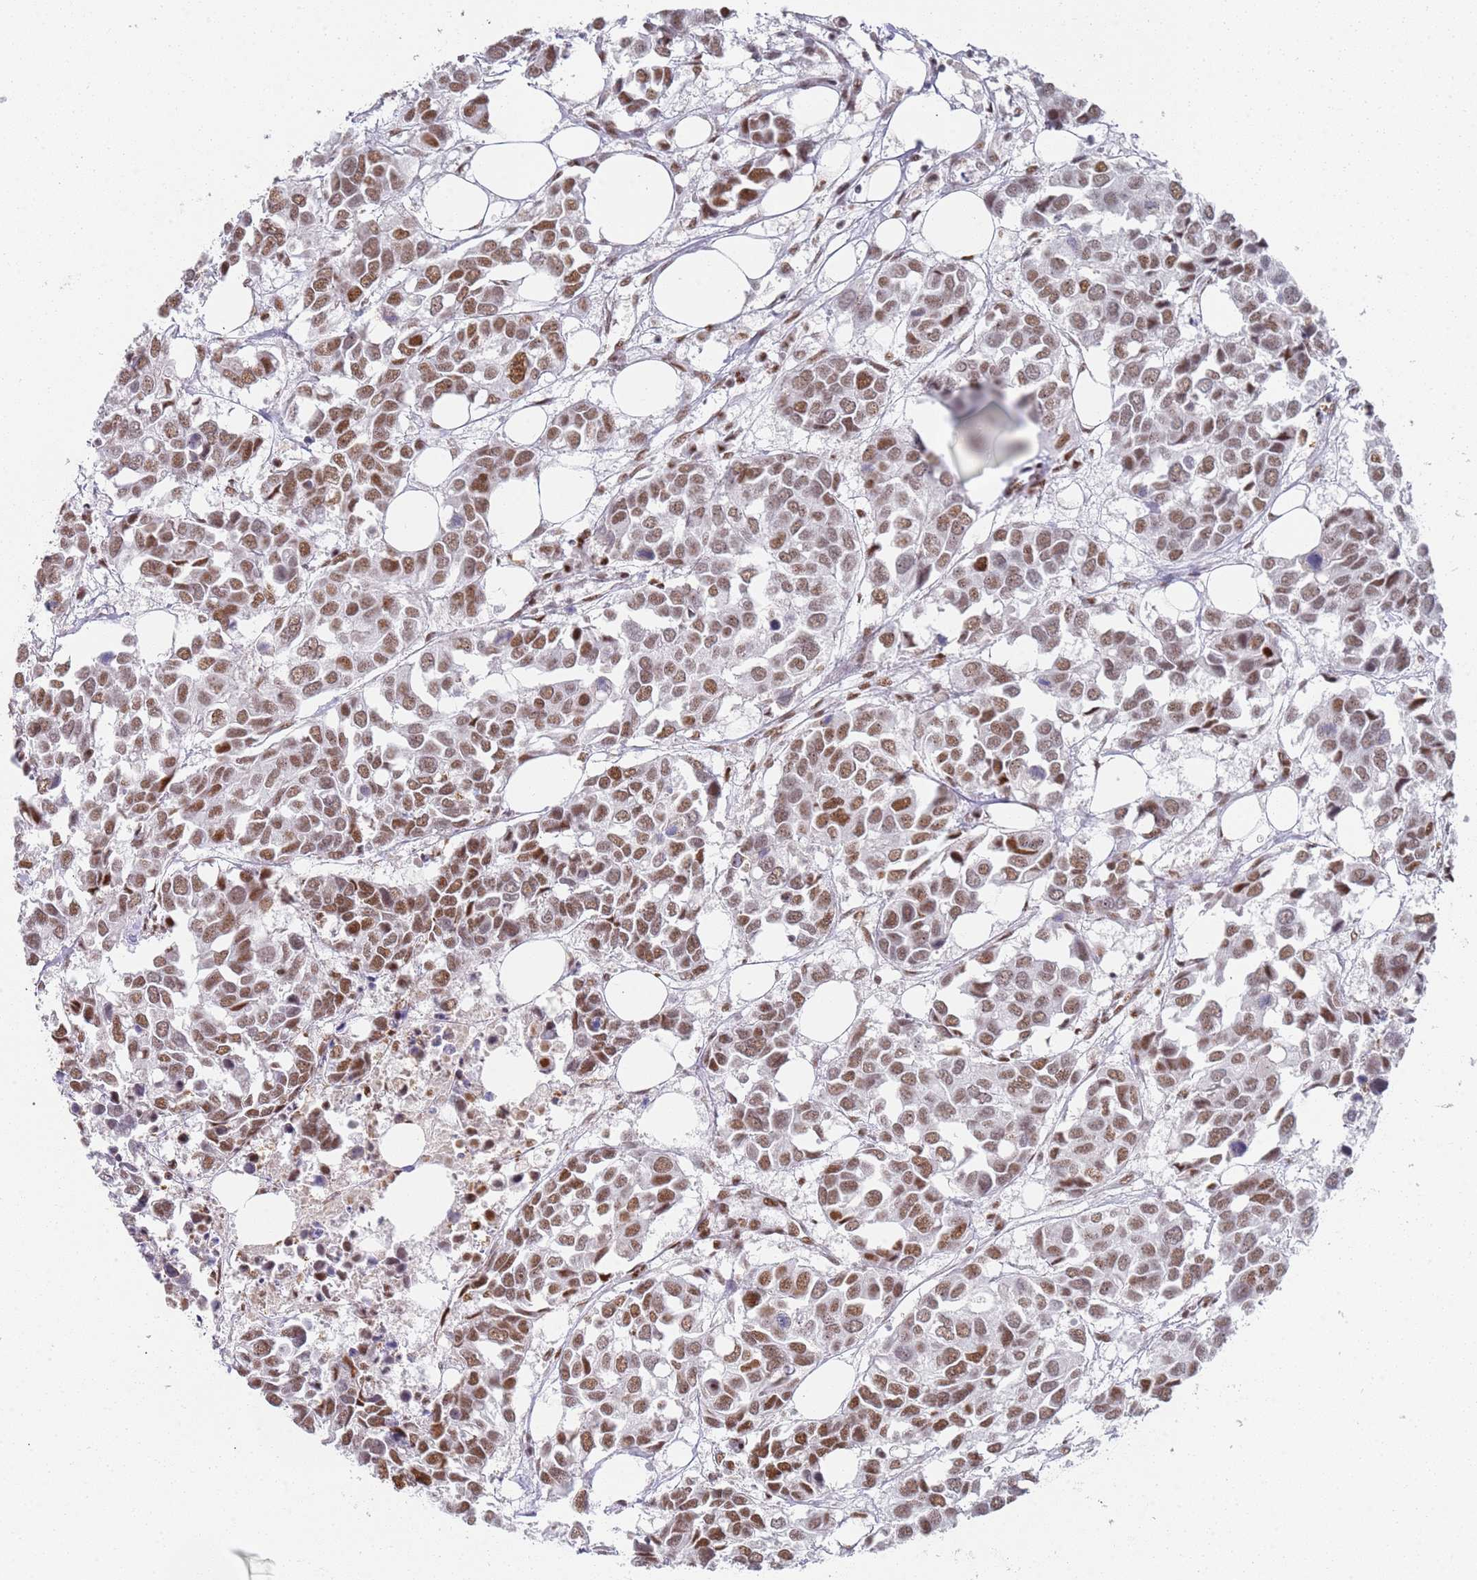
{"staining": {"intensity": "moderate", "quantity": ">75%", "location": "nuclear"}, "tissue": "breast cancer", "cell_type": "Tumor cells", "image_type": "cancer", "snomed": [{"axis": "morphology", "description": "Duct carcinoma"}, {"axis": "topography", "description": "Breast"}], "caption": "Protein analysis of breast cancer tissue reveals moderate nuclear staining in about >75% of tumor cells.", "gene": "AKAP8L", "patient": {"sex": "female", "age": 83}}